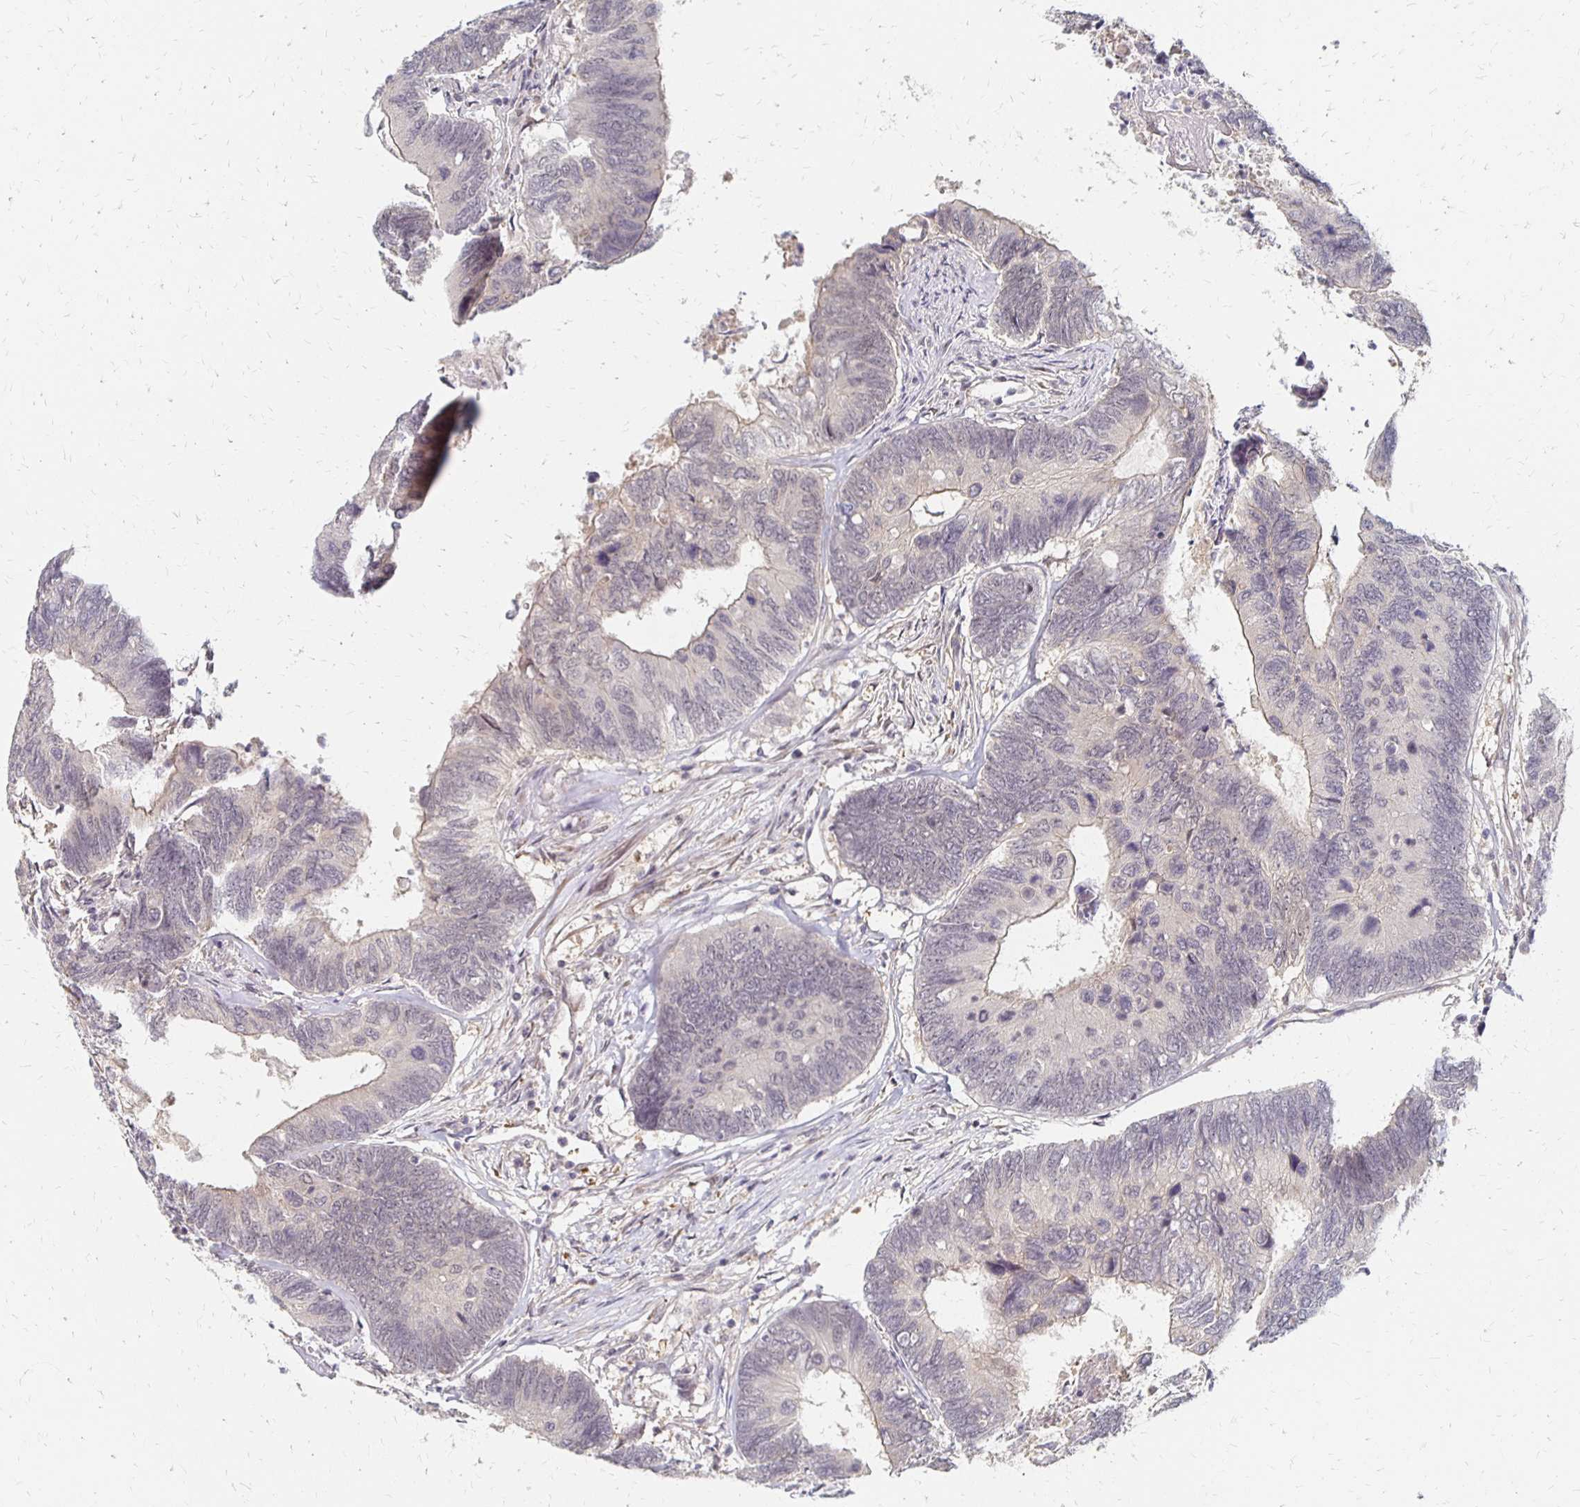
{"staining": {"intensity": "weak", "quantity": "<25%", "location": "cytoplasmic/membranous"}, "tissue": "colorectal cancer", "cell_type": "Tumor cells", "image_type": "cancer", "snomed": [{"axis": "morphology", "description": "Adenocarcinoma, NOS"}, {"axis": "topography", "description": "Colon"}], "caption": "Adenocarcinoma (colorectal) stained for a protein using immunohistochemistry (IHC) shows no expression tumor cells.", "gene": "PRKCB", "patient": {"sex": "female", "age": 67}}